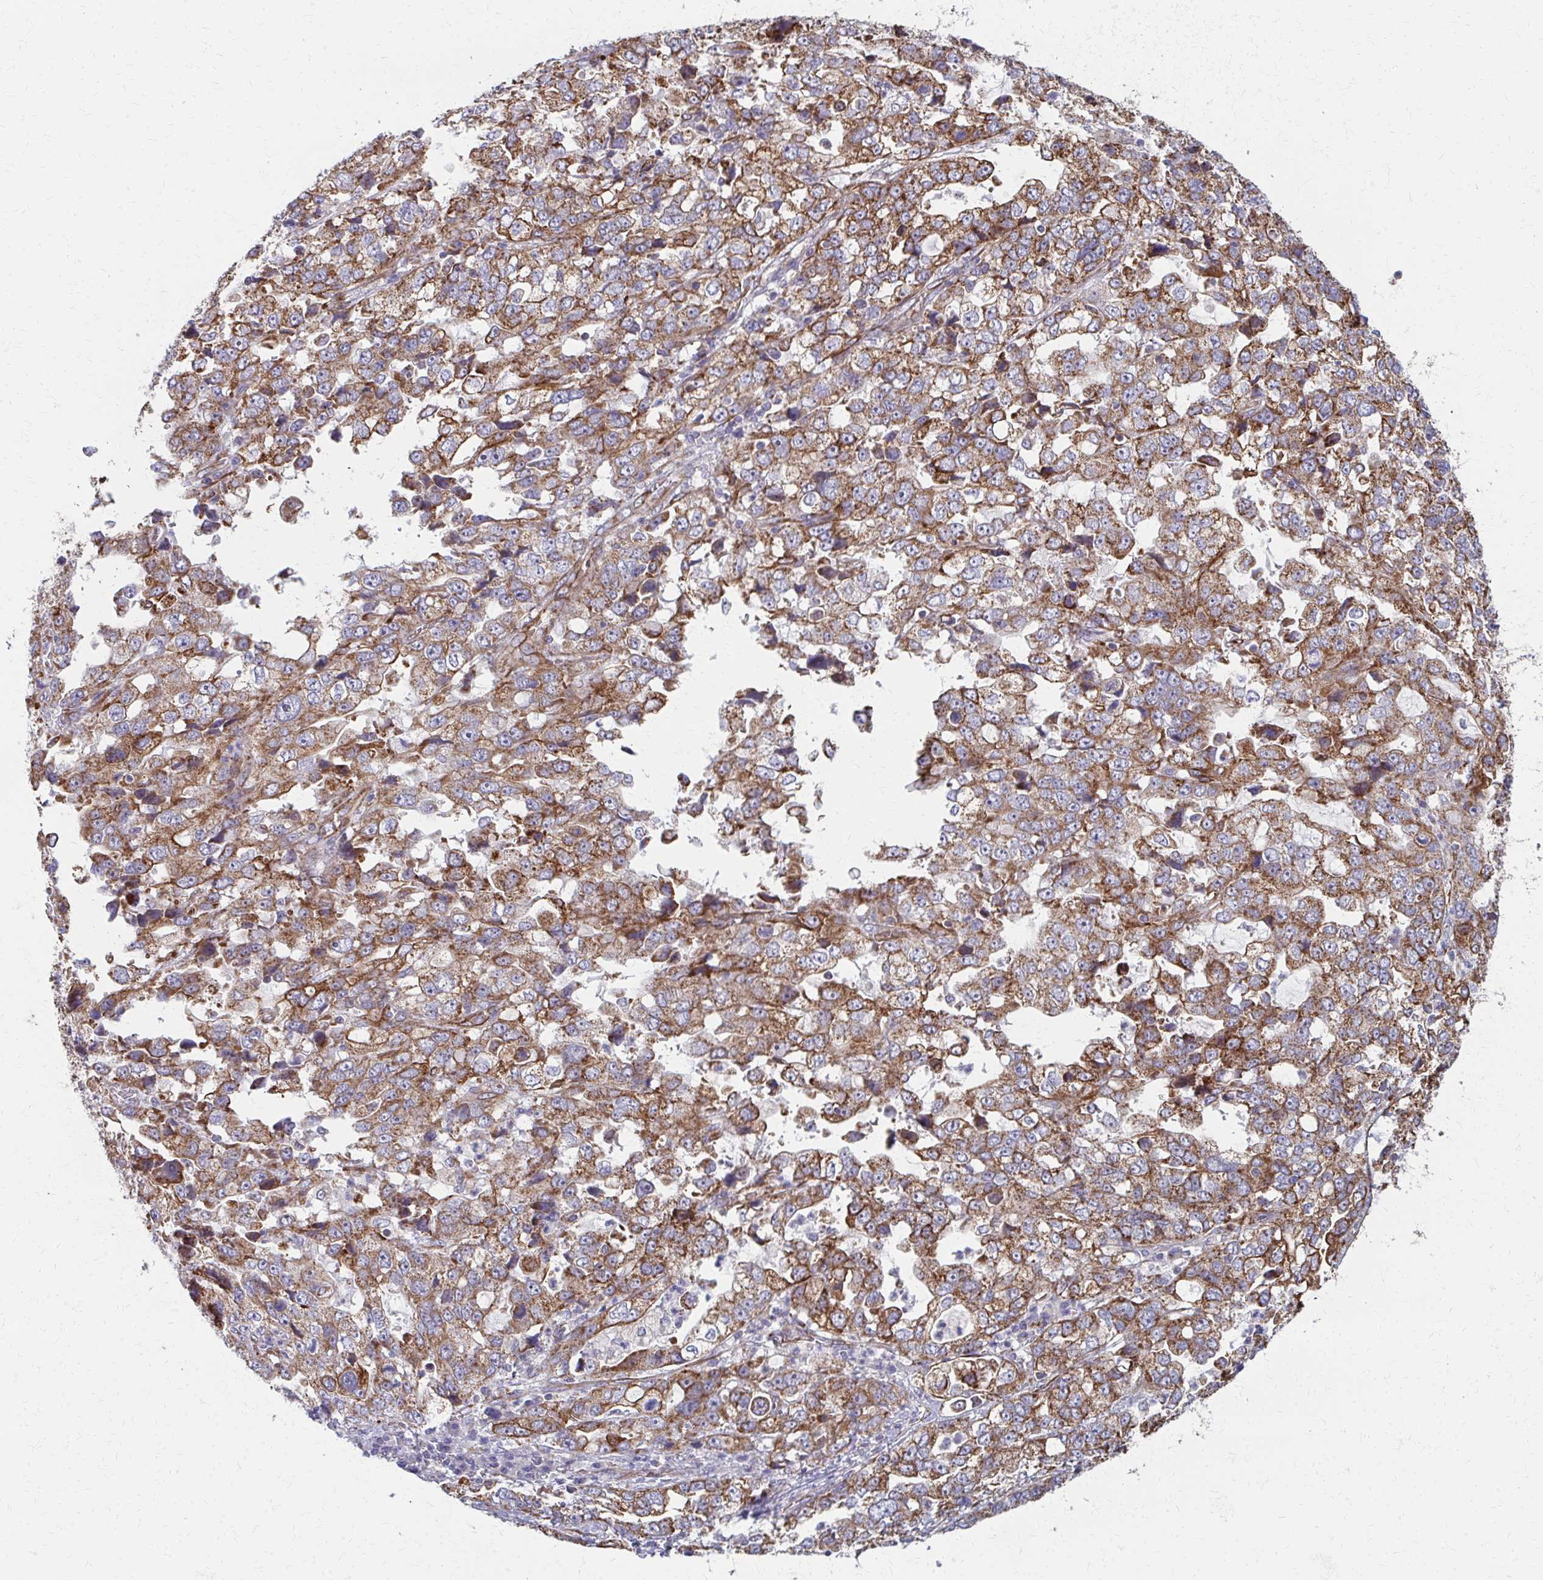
{"staining": {"intensity": "moderate", "quantity": ">75%", "location": "cytoplasmic/membranous"}, "tissue": "stomach cancer", "cell_type": "Tumor cells", "image_type": "cancer", "snomed": [{"axis": "morphology", "description": "Adenocarcinoma, NOS"}, {"axis": "topography", "description": "Stomach, upper"}], "caption": "Brown immunohistochemical staining in human stomach adenocarcinoma displays moderate cytoplasmic/membranous staining in about >75% of tumor cells.", "gene": "FAHD1", "patient": {"sex": "female", "age": 81}}